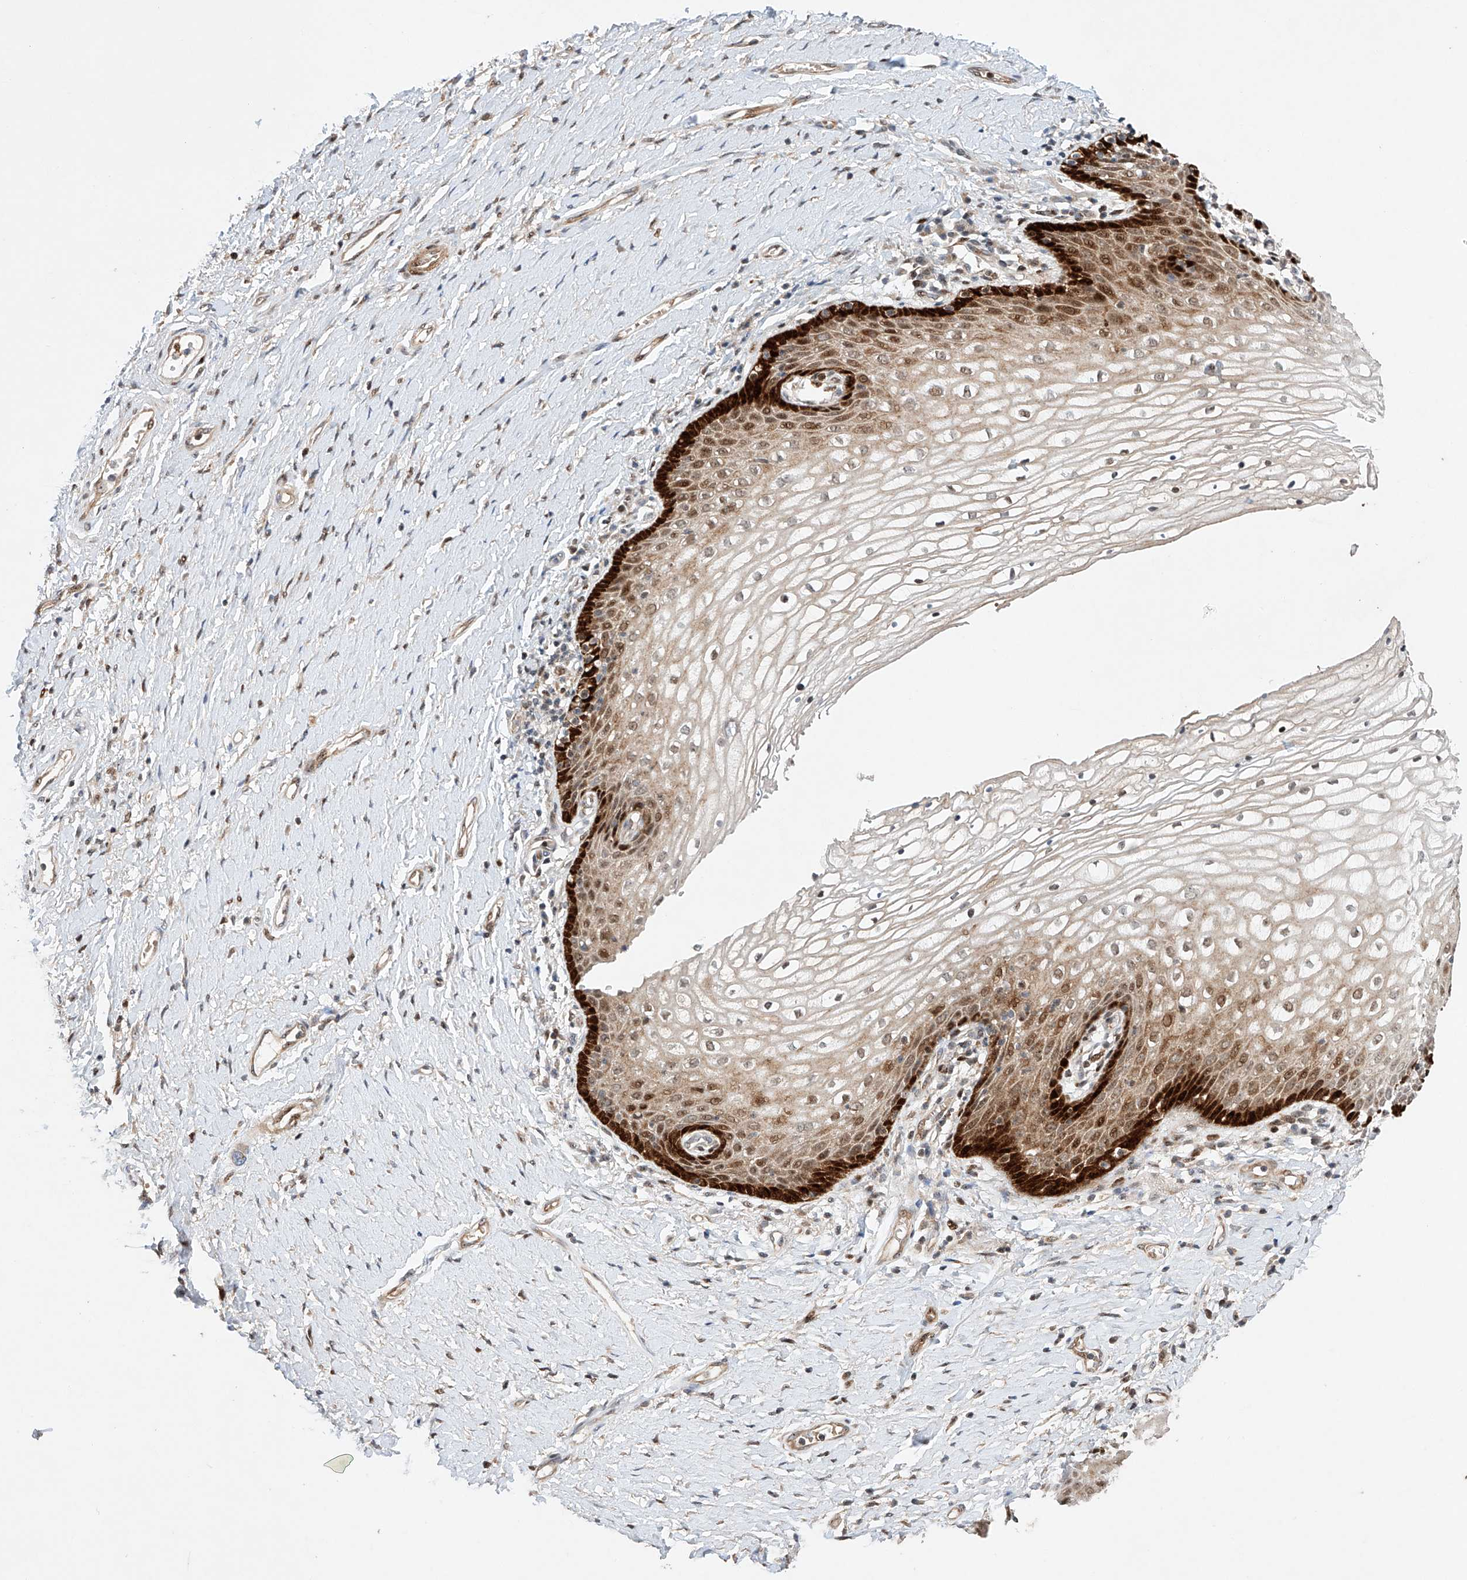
{"staining": {"intensity": "strong", "quantity": "25%-75%", "location": "cytoplasmic/membranous,nuclear"}, "tissue": "vagina", "cell_type": "Squamous epithelial cells", "image_type": "normal", "snomed": [{"axis": "morphology", "description": "Normal tissue, NOS"}, {"axis": "topography", "description": "Vagina"}], "caption": "Brown immunohistochemical staining in benign vagina shows strong cytoplasmic/membranous,nuclear positivity in about 25%-75% of squamous epithelial cells. (Brightfield microscopy of DAB IHC at high magnification).", "gene": "AFG1L", "patient": {"sex": "female", "age": 60}}